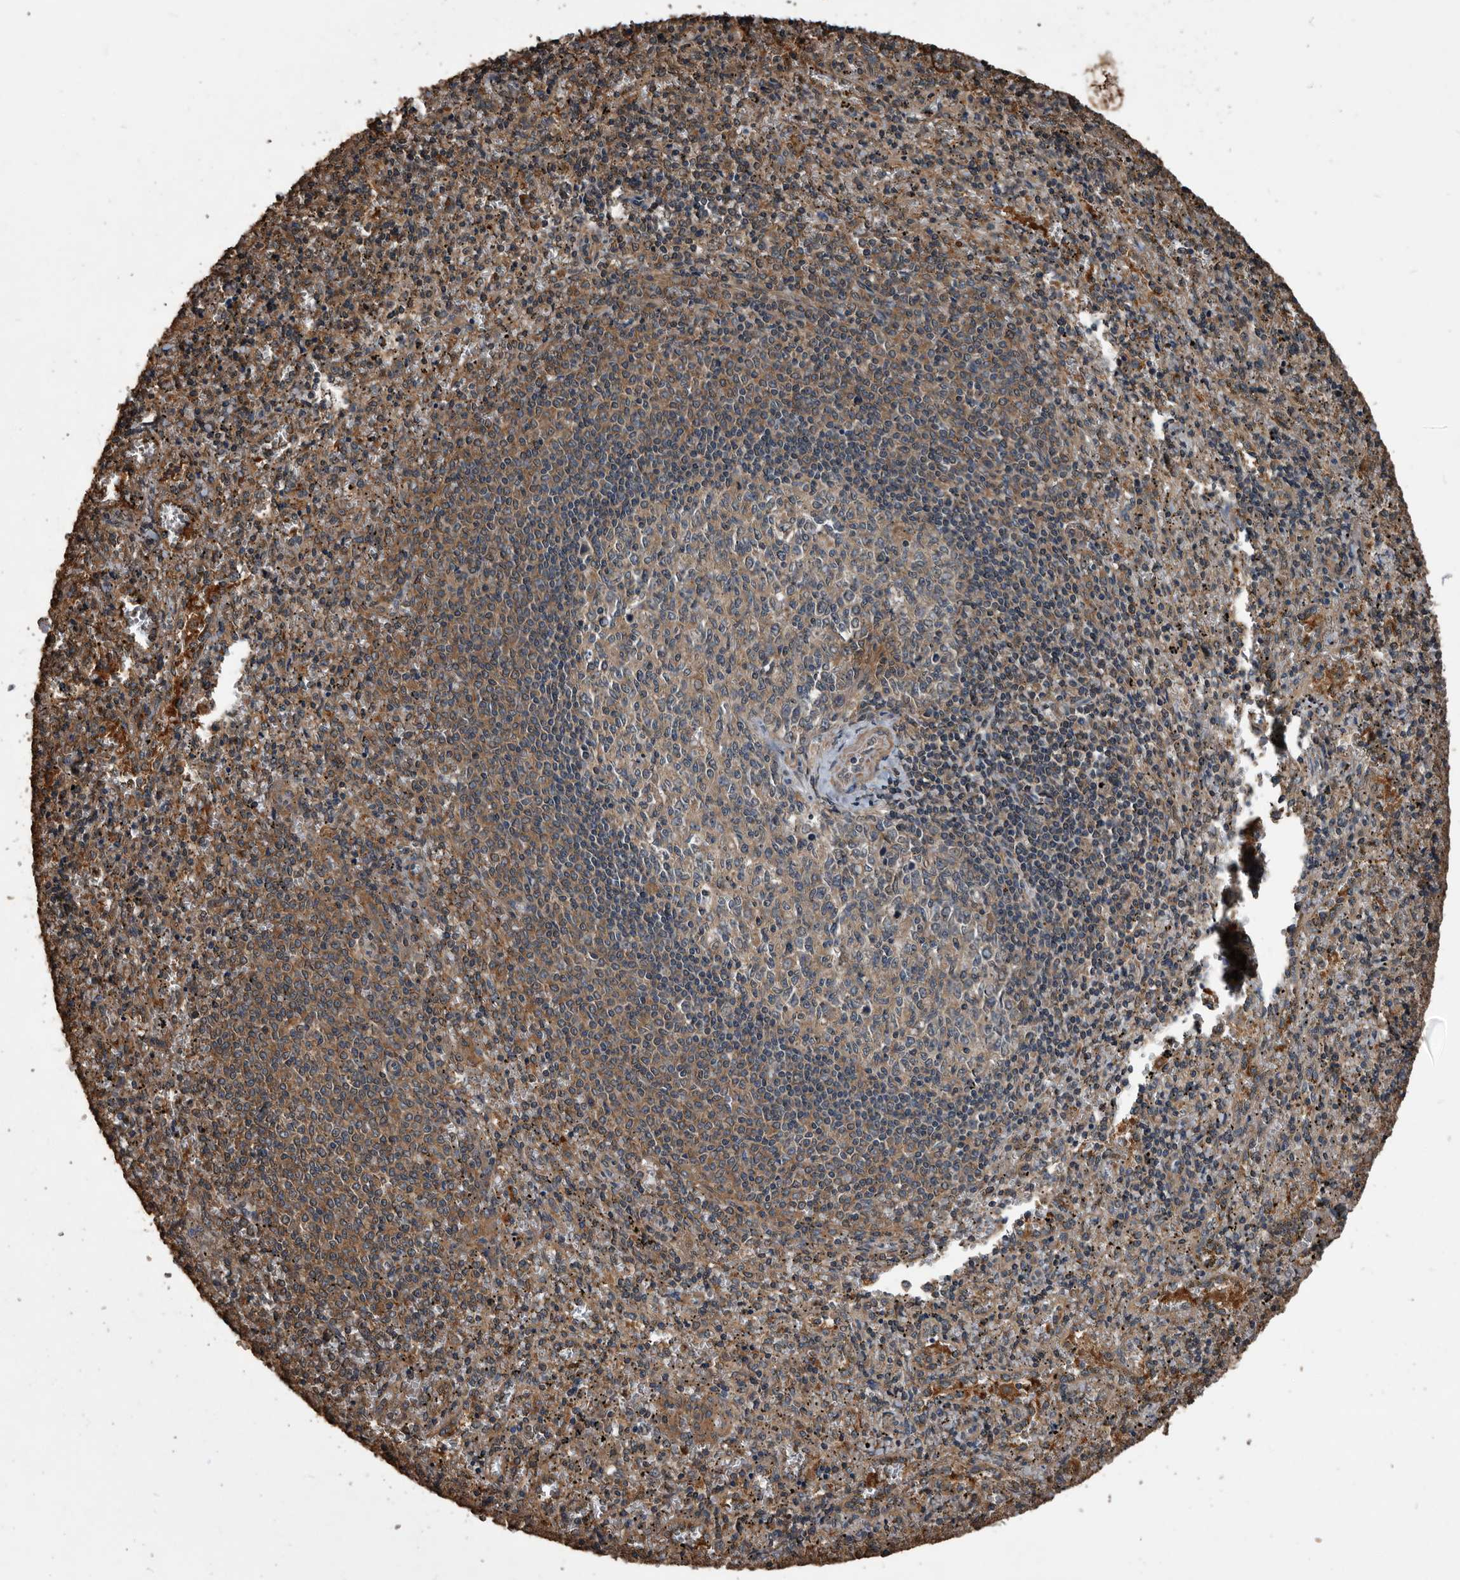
{"staining": {"intensity": "moderate", "quantity": "25%-75%", "location": "cytoplasmic/membranous"}, "tissue": "spleen", "cell_type": "Cells in red pulp", "image_type": "normal", "snomed": [{"axis": "morphology", "description": "Normal tissue, NOS"}, {"axis": "topography", "description": "Spleen"}], "caption": "Moderate cytoplasmic/membranous staining for a protein is identified in about 25%-75% of cells in red pulp of unremarkable spleen using immunohistochemistry (IHC).", "gene": "NRBP1", "patient": {"sex": "male", "age": 11}}